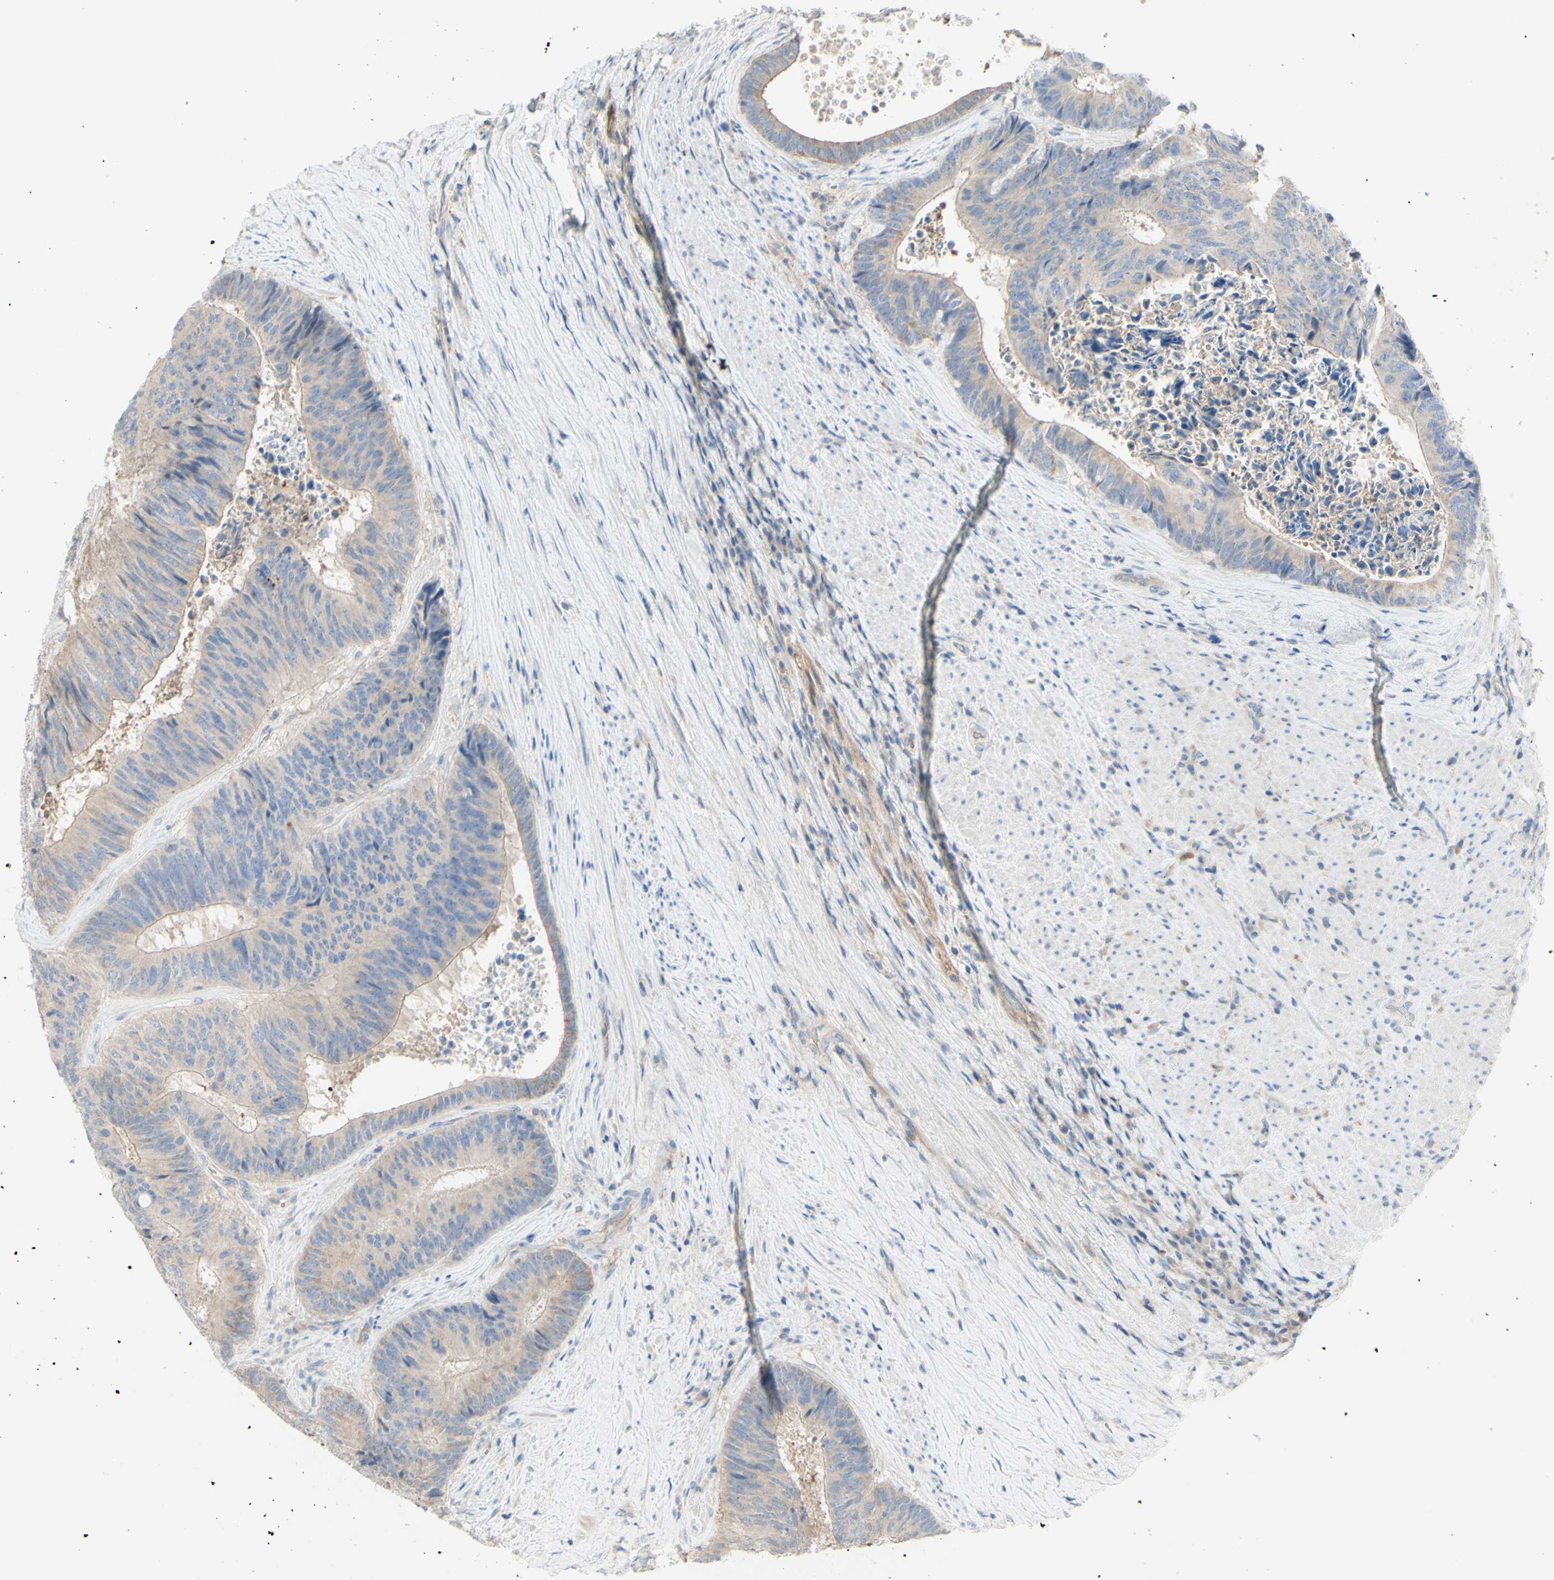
{"staining": {"intensity": "weak", "quantity": "25%-75%", "location": "cytoplasmic/membranous"}, "tissue": "colorectal cancer", "cell_type": "Tumor cells", "image_type": "cancer", "snomed": [{"axis": "morphology", "description": "Adenocarcinoma, NOS"}, {"axis": "topography", "description": "Rectum"}], "caption": "The image reveals staining of adenocarcinoma (colorectal), revealing weak cytoplasmic/membranous protein positivity (brown color) within tumor cells.", "gene": "MTM1", "patient": {"sex": "male", "age": 72}}